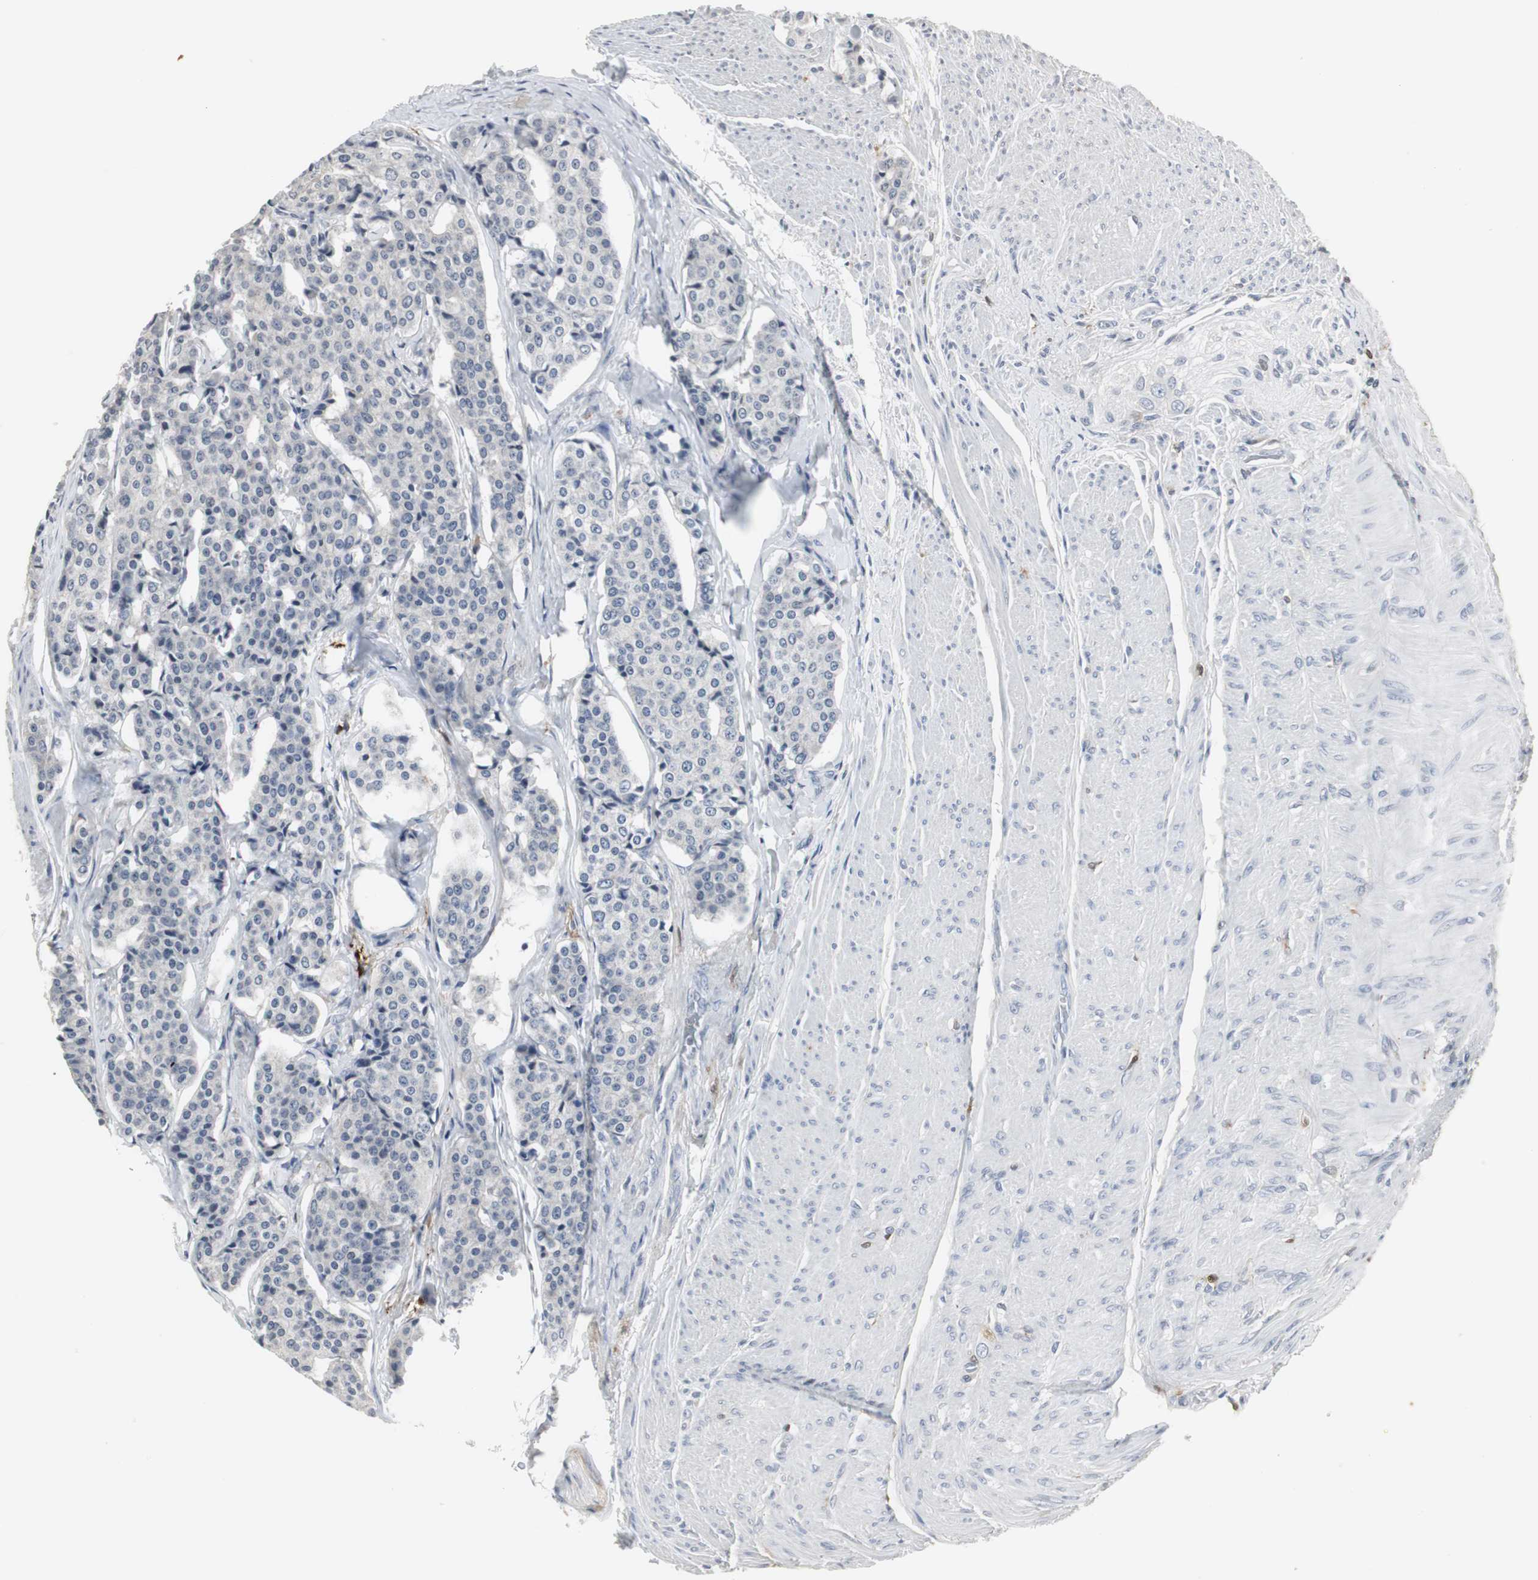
{"staining": {"intensity": "negative", "quantity": "none", "location": "none"}, "tissue": "carcinoid", "cell_type": "Tumor cells", "image_type": "cancer", "snomed": [{"axis": "morphology", "description": "Carcinoid, malignant, NOS"}, {"axis": "topography", "description": "Colon"}], "caption": "DAB immunohistochemical staining of human malignant carcinoid demonstrates no significant positivity in tumor cells.", "gene": "PI15", "patient": {"sex": "female", "age": 61}}